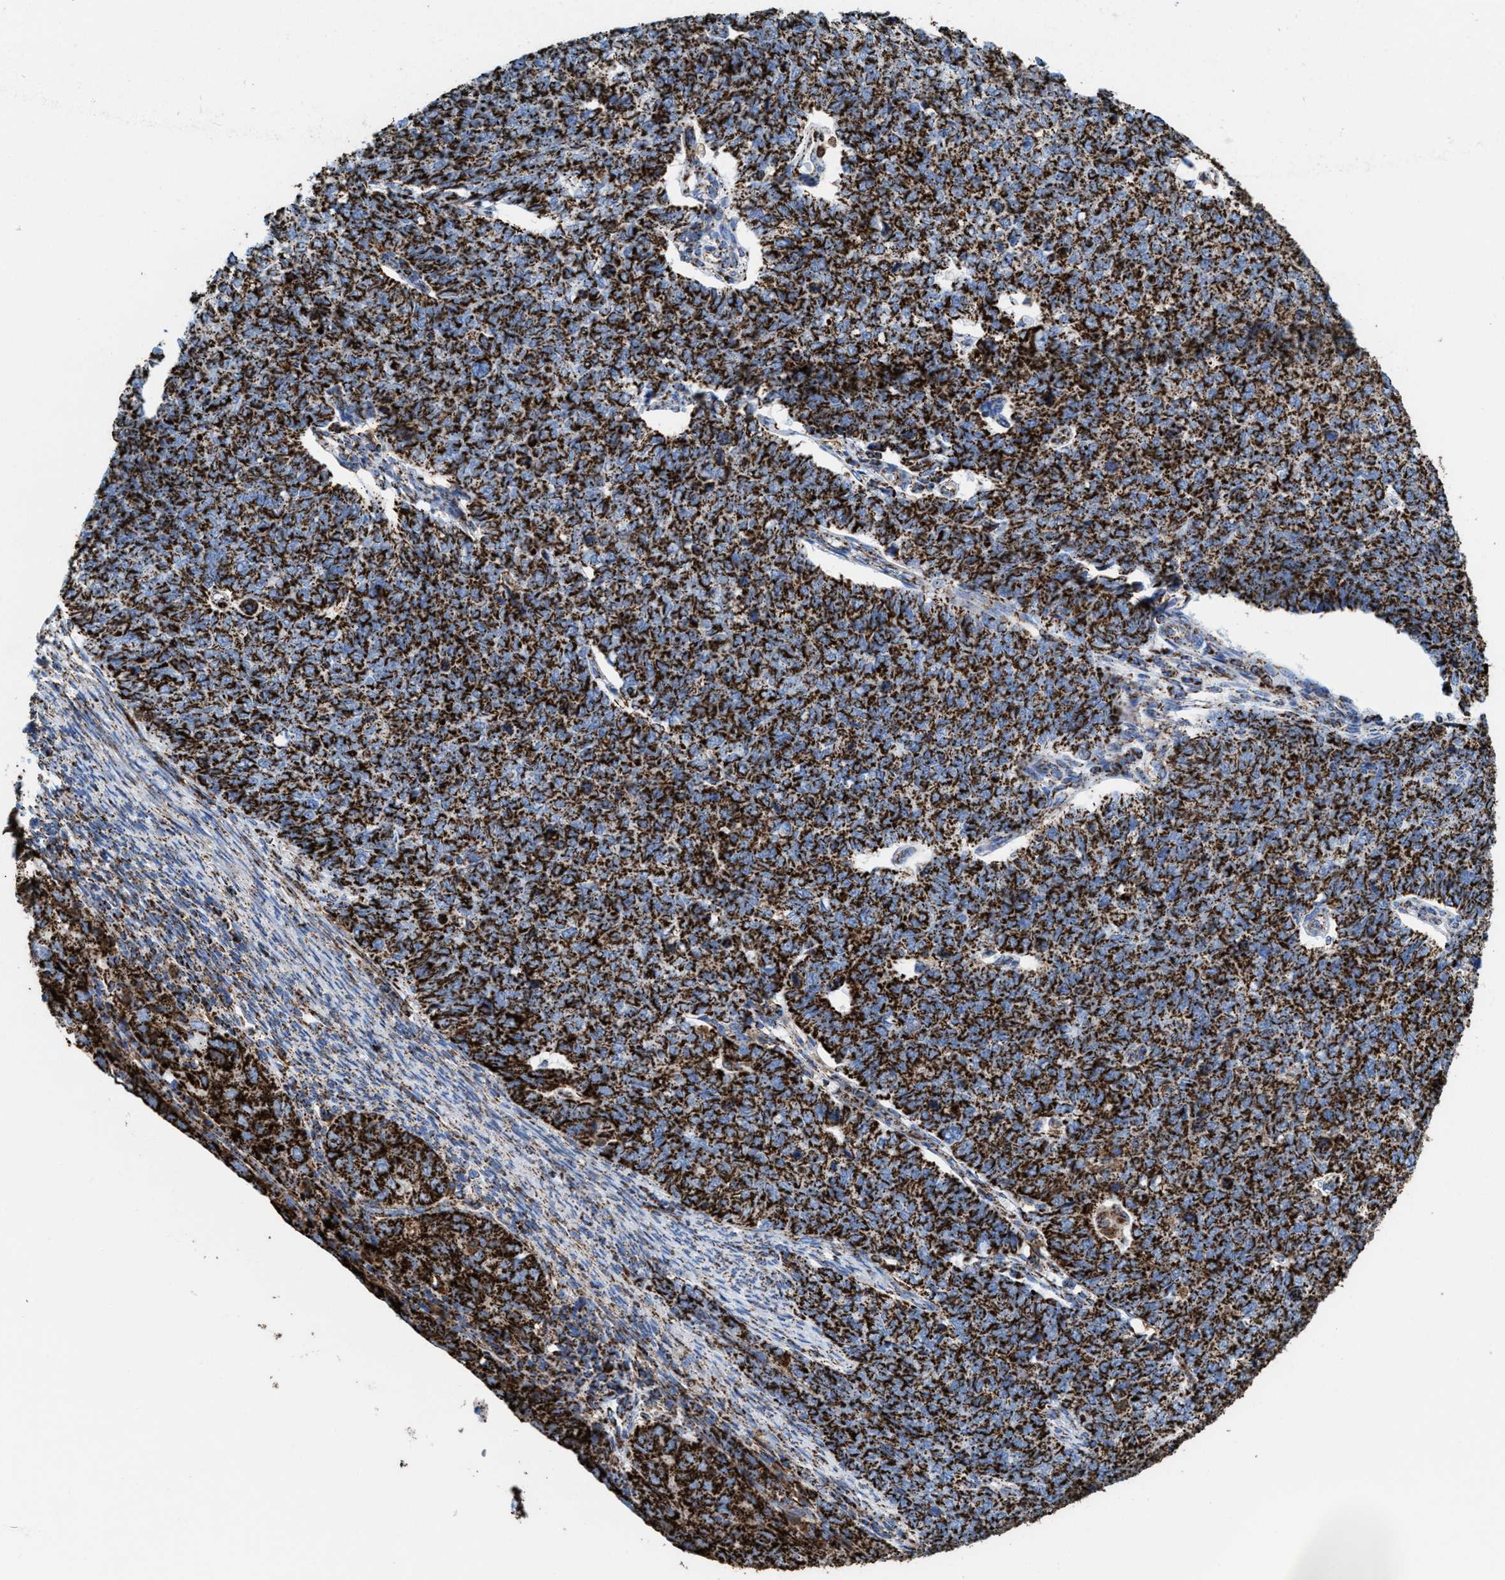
{"staining": {"intensity": "strong", "quantity": ">75%", "location": "cytoplasmic/membranous"}, "tissue": "cervical cancer", "cell_type": "Tumor cells", "image_type": "cancer", "snomed": [{"axis": "morphology", "description": "Squamous cell carcinoma, NOS"}, {"axis": "topography", "description": "Cervix"}], "caption": "Immunohistochemistry staining of cervical cancer (squamous cell carcinoma), which reveals high levels of strong cytoplasmic/membranous expression in about >75% of tumor cells indicating strong cytoplasmic/membranous protein staining. The staining was performed using DAB (3,3'-diaminobenzidine) (brown) for protein detection and nuclei were counterstained in hematoxylin (blue).", "gene": "ECHS1", "patient": {"sex": "female", "age": 63}}